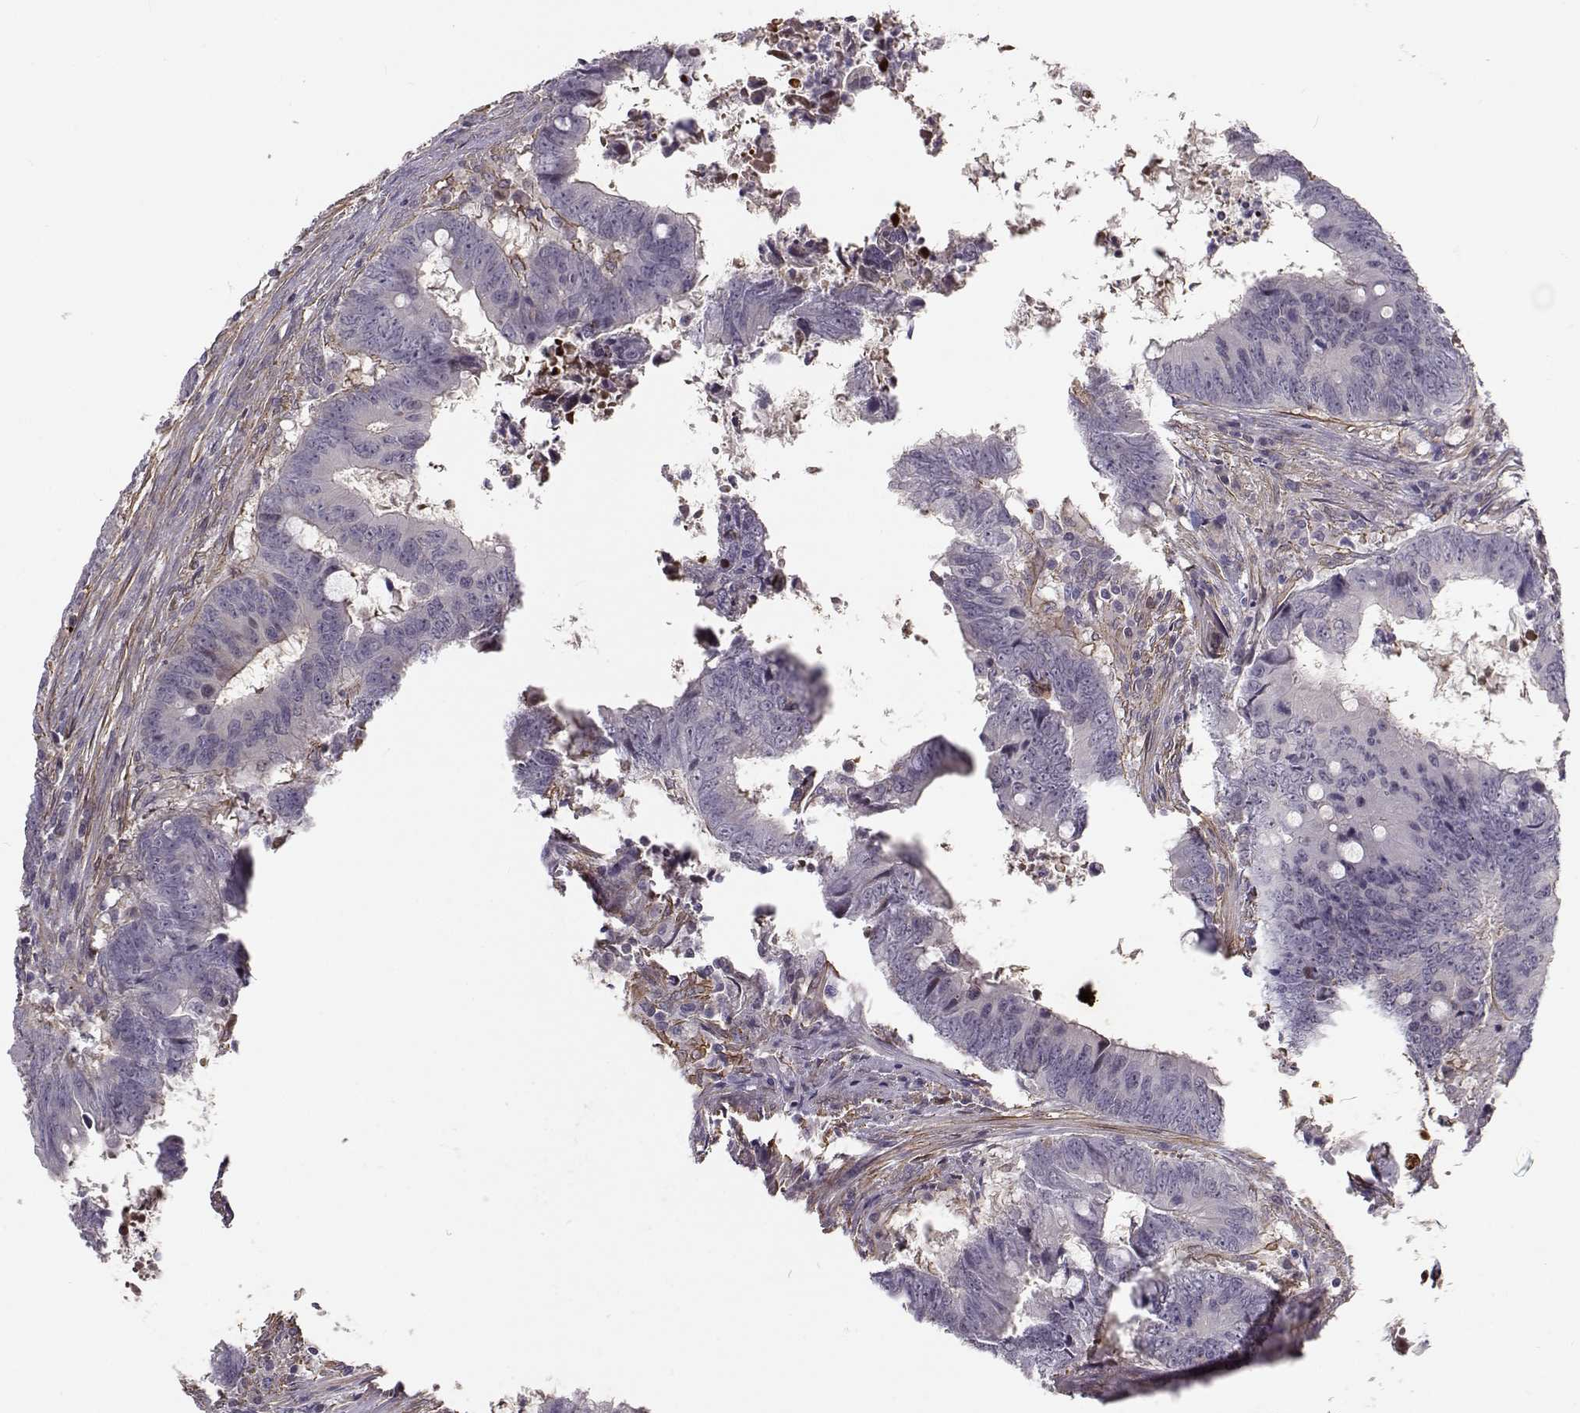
{"staining": {"intensity": "negative", "quantity": "none", "location": "none"}, "tissue": "colorectal cancer", "cell_type": "Tumor cells", "image_type": "cancer", "snomed": [{"axis": "morphology", "description": "Adenocarcinoma, NOS"}, {"axis": "topography", "description": "Colon"}], "caption": "DAB (3,3'-diaminobenzidine) immunohistochemical staining of human colorectal cancer (adenocarcinoma) exhibits no significant staining in tumor cells. (Stains: DAB (3,3'-diaminobenzidine) immunohistochemistry with hematoxylin counter stain, Microscopy: brightfield microscopy at high magnification).", "gene": "RGS9BP", "patient": {"sex": "female", "age": 82}}